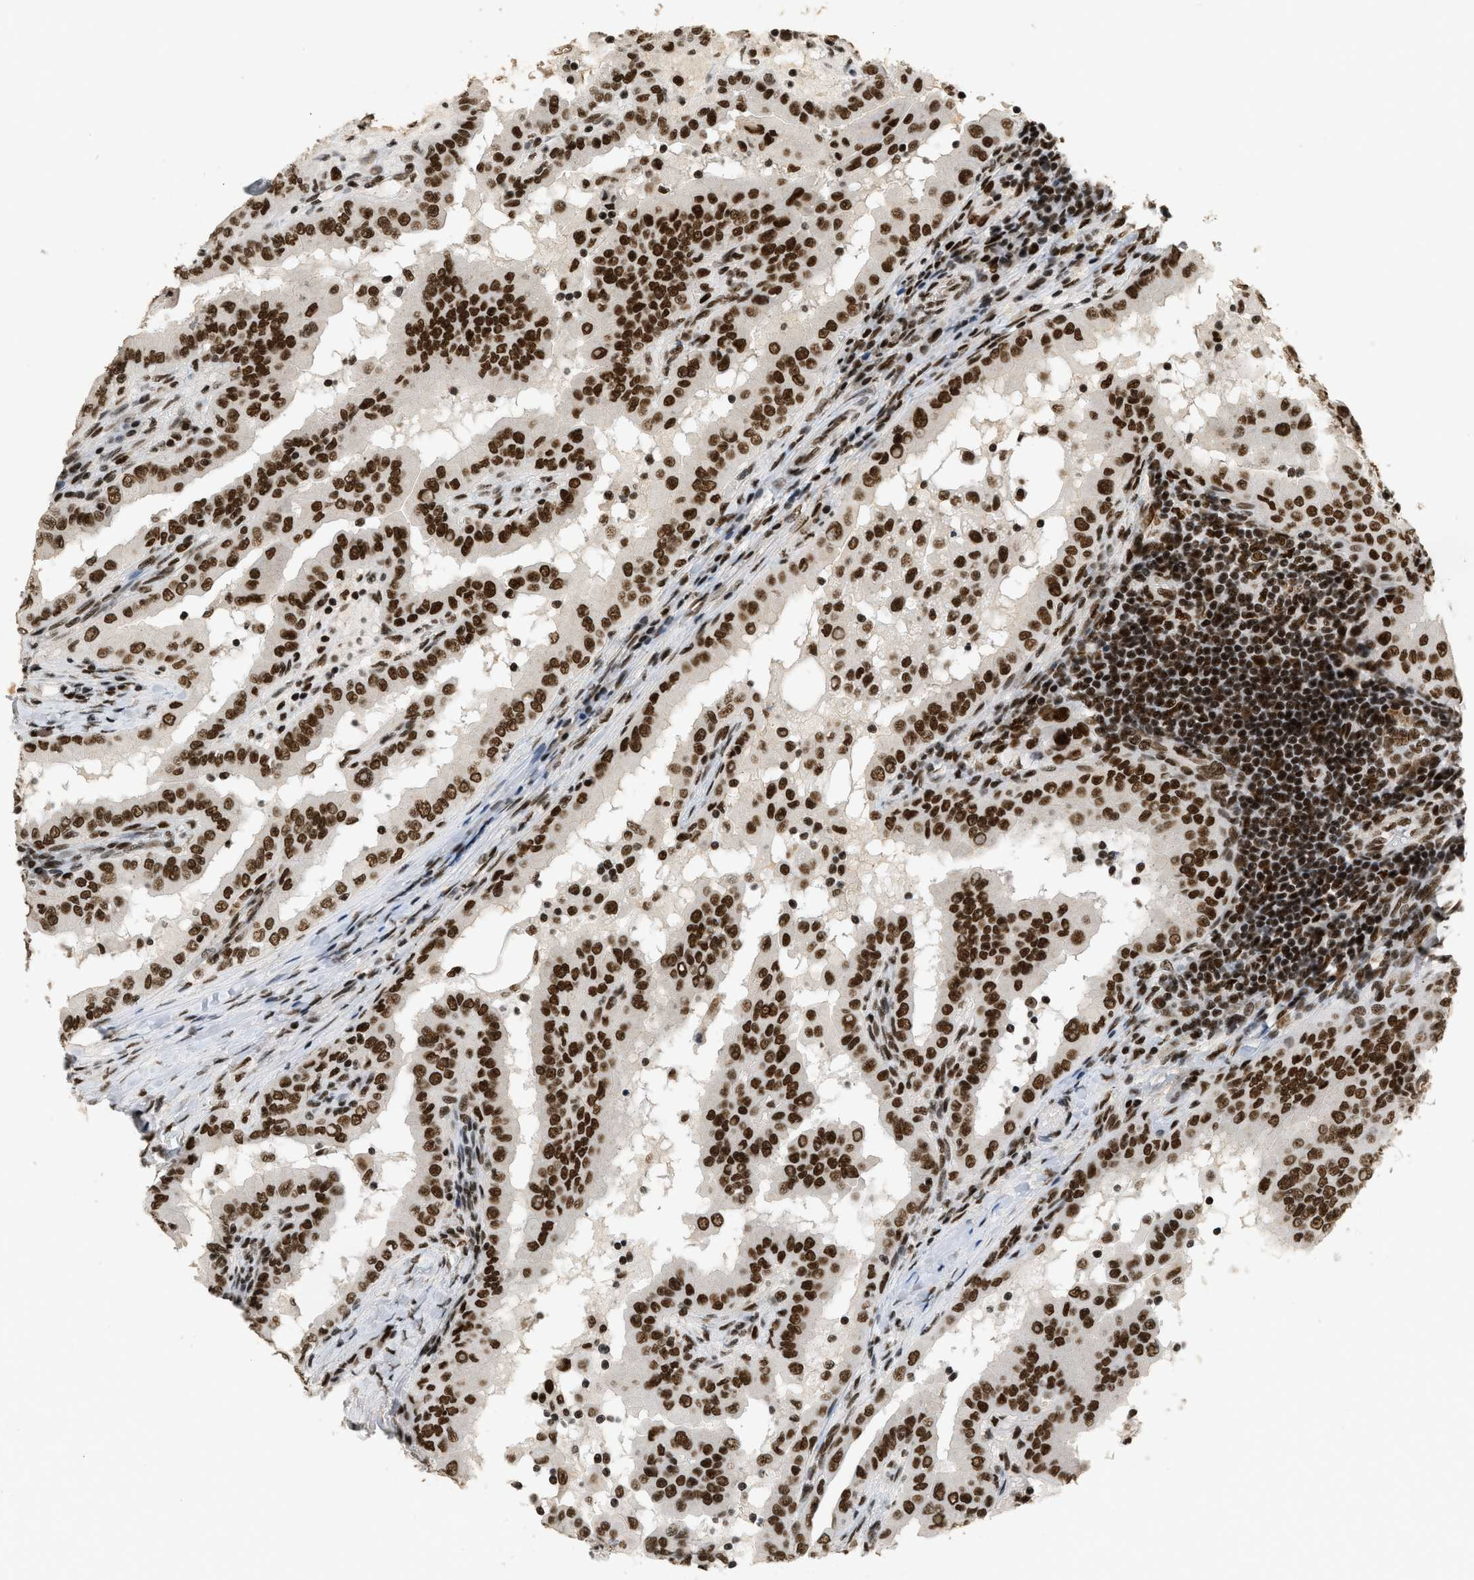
{"staining": {"intensity": "strong", "quantity": ">75%", "location": "nuclear"}, "tissue": "thyroid cancer", "cell_type": "Tumor cells", "image_type": "cancer", "snomed": [{"axis": "morphology", "description": "Papillary adenocarcinoma, NOS"}, {"axis": "topography", "description": "Thyroid gland"}], "caption": "Immunohistochemistry micrograph of thyroid papillary adenocarcinoma stained for a protein (brown), which shows high levels of strong nuclear positivity in approximately >75% of tumor cells.", "gene": "SMARCB1", "patient": {"sex": "male", "age": 33}}